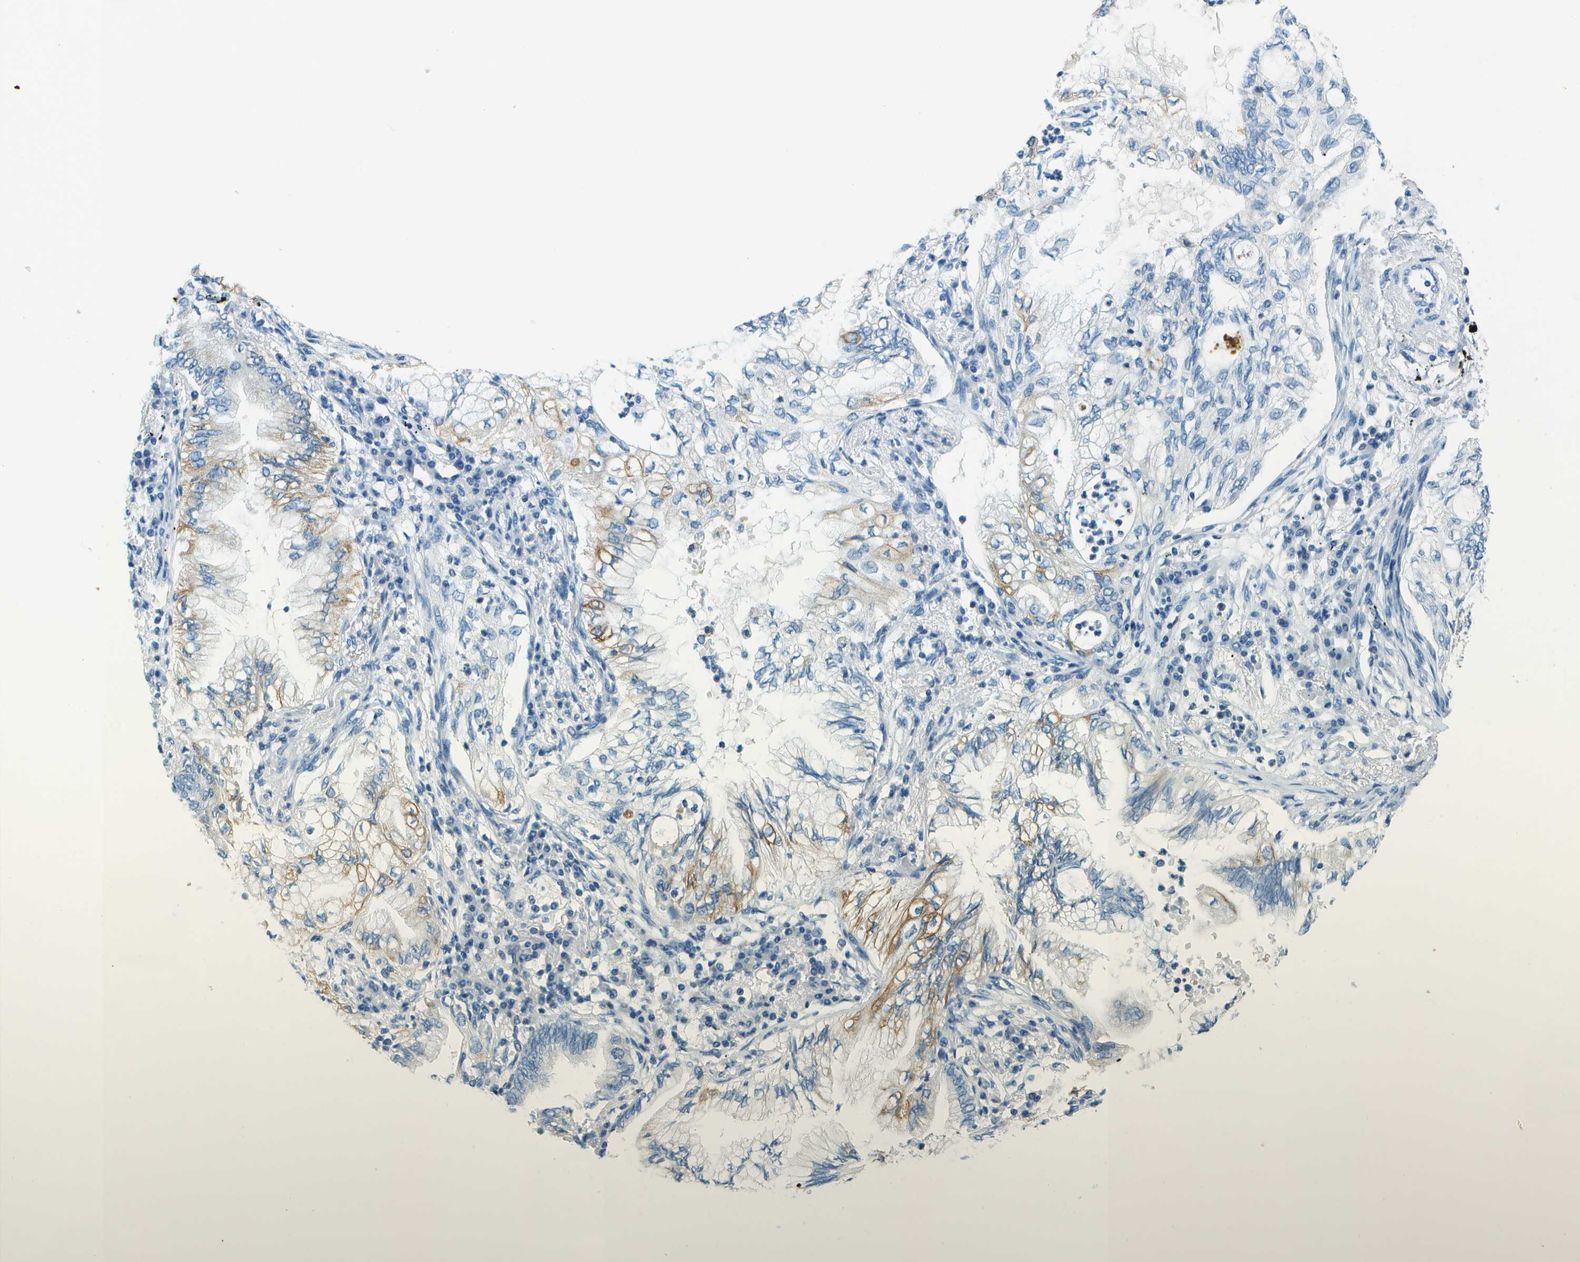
{"staining": {"intensity": "moderate", "quantity": "<25%", "location": "cytoplasmic/membranous"}, "tissue": "lung cancer", "cell_type": "Tumor cells", "image_type": "cancer", "snomed": [{"axis": "morphology", "description": "Normal tissue, NOS"}, {"axis": "morphology", "description": "Adenocarcinoma, NOS"}, {"axis": "topography", "description": "Bronchus"}, {"axis": "topography", "description": "Lung"}], "caption": "This is an image of immunohistochemistry staining of lung cancer, which shows moderate expression in the cytoplasmic/membranous of tumor cells.", "gene": "SLC16A10", "patient": {"sex": "female", "age": 70}}